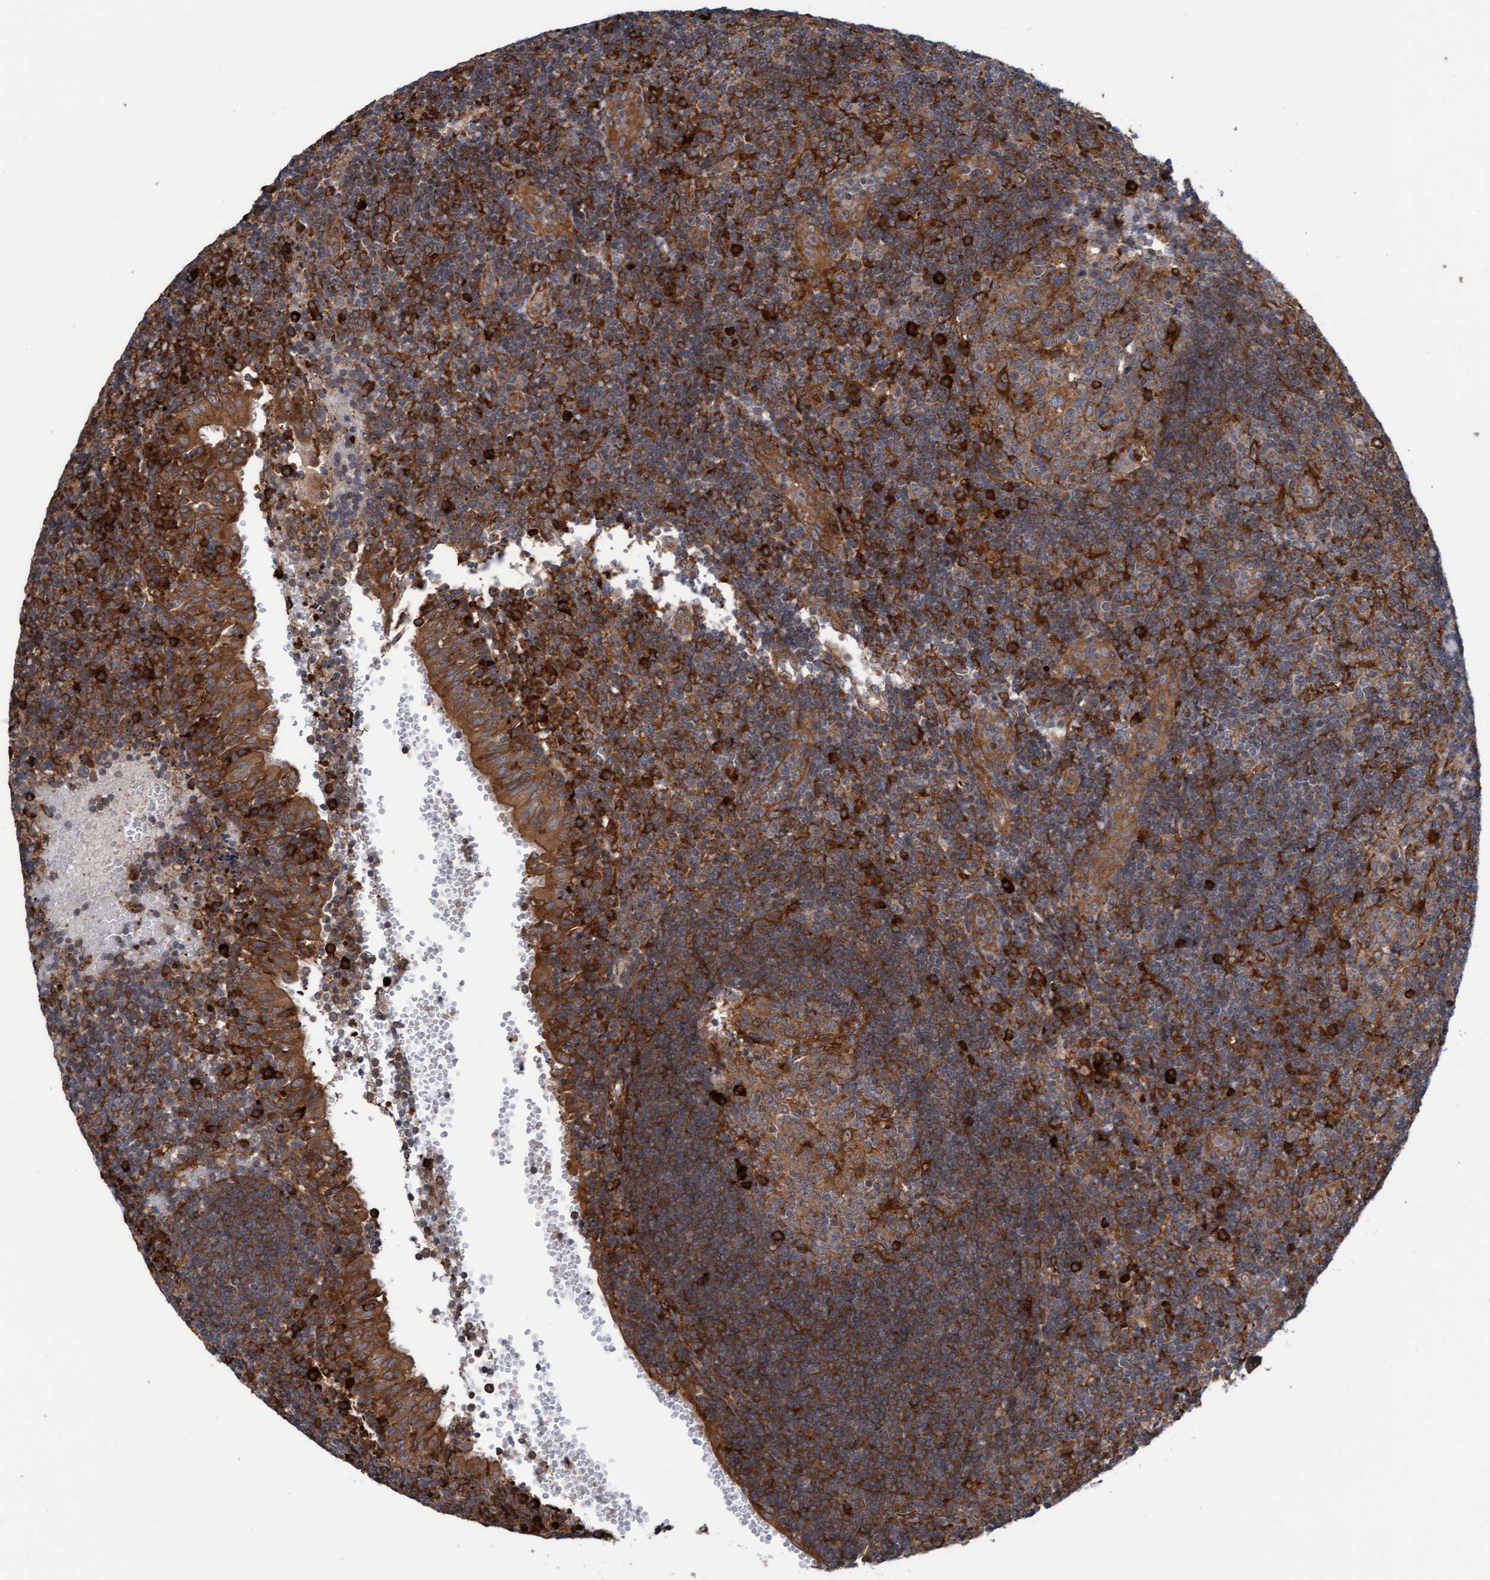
{"staining": {"intensity": "moderate", "quantity": ">75%", "location": "cytoplasmic/membranous"}, "tissue": "tonsil", "cell_type": "Germinal center cells", "image_type": "normal", "snomed": [{"axis": "morphology", "description": "Normal tissue, NOS"}, {"axis": "topography", "description": "Tonsil"}], "caption": "Germinal center cells exhibit medium levels of moderate cytoplasmic/membranous positivity in approximately >75% of cells in unremarkable human tonsil. Immunohistochemistry stains the protein in brown and the nuclei are stained blue.", "gene": "KIAA0753", "patient": {"sex": "female", "age": 40}}